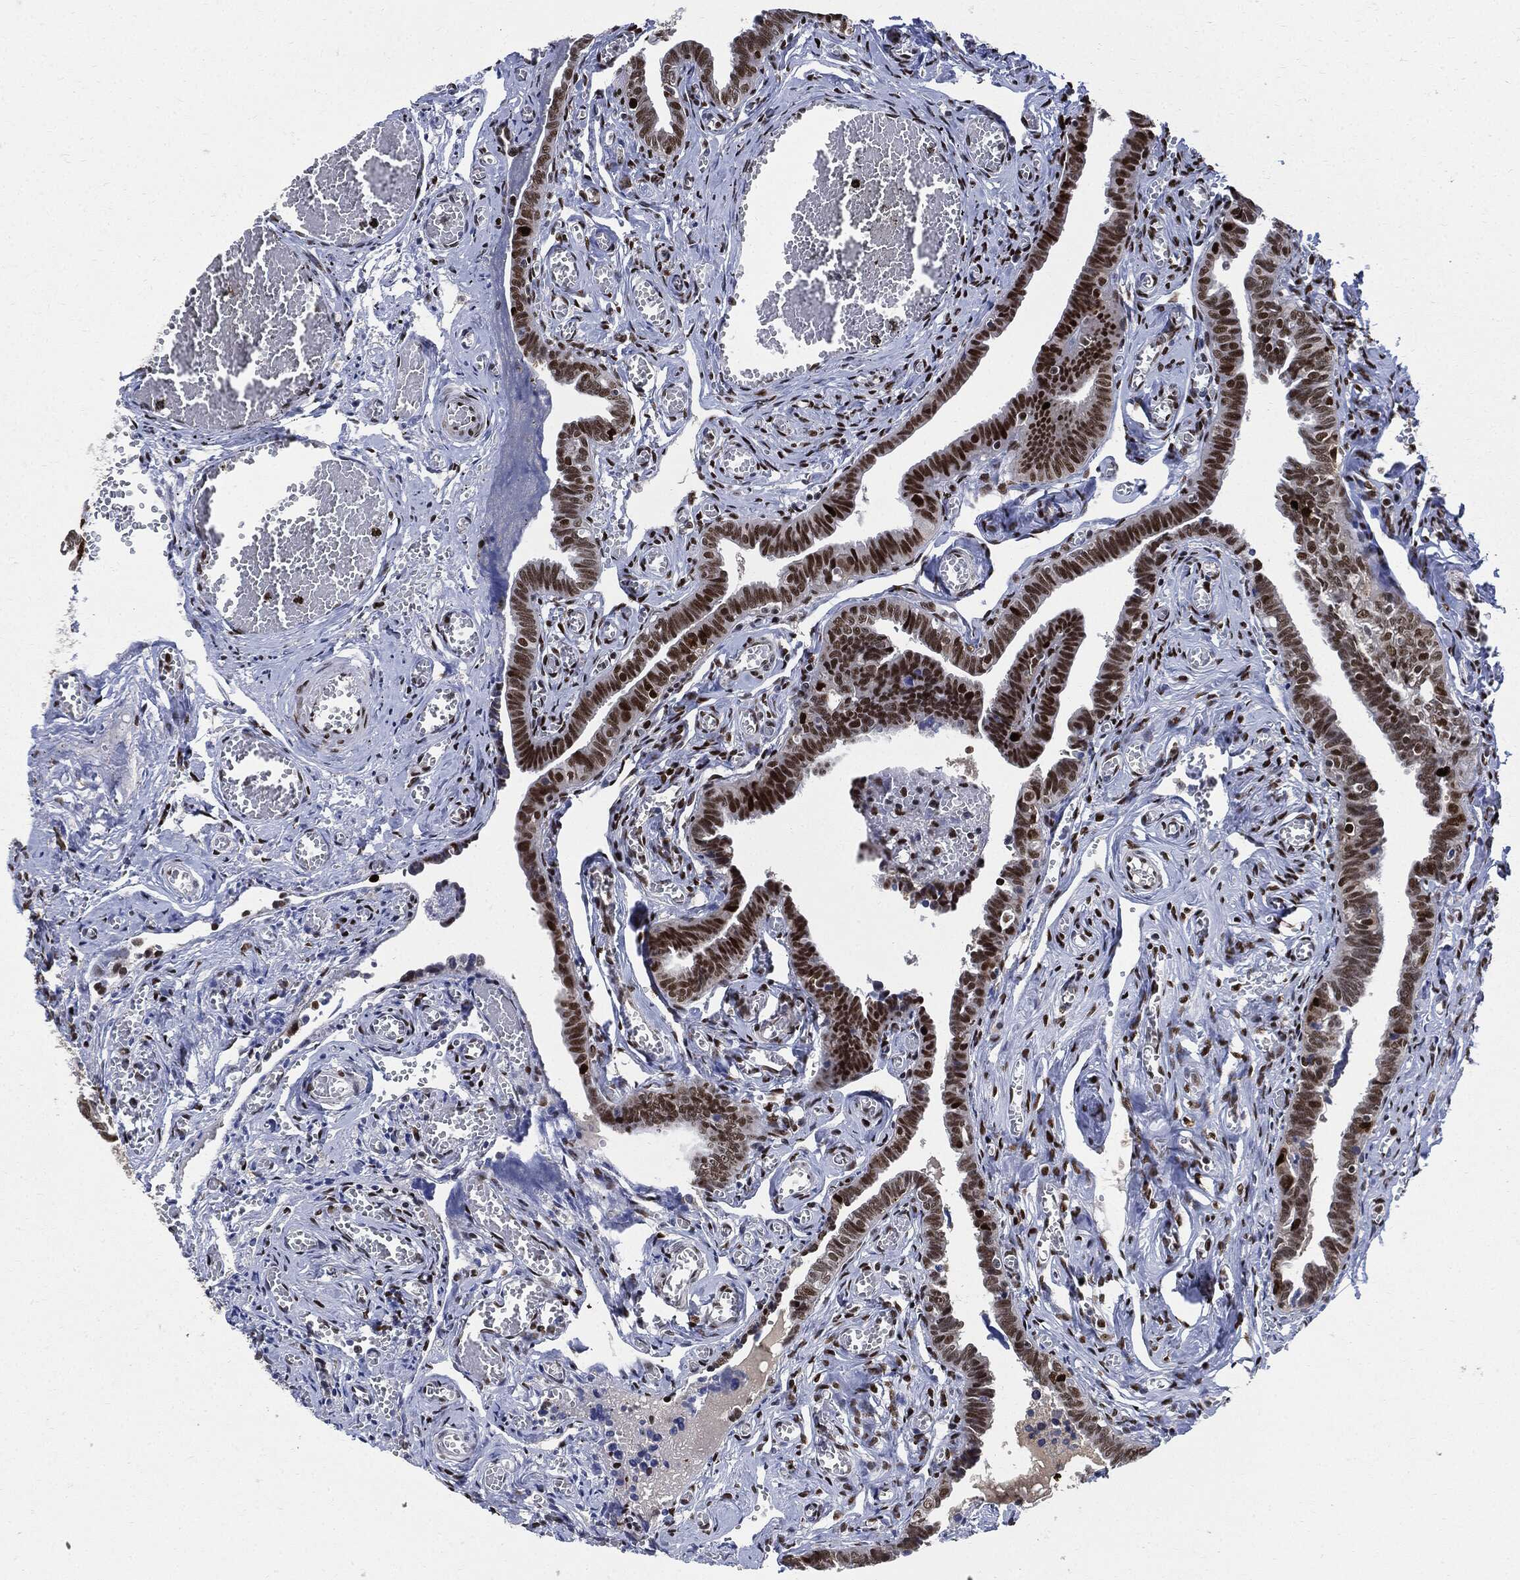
{"staining": {"intensity": "strong", "quantity": ">75%", "location": "nuclear"}, "tissue": "fallopian tube", "cell_type": "Glandular cells", "image_type": "normal", "snomed": [{"axis": "morphology", "description": "Normal tissue, NOS"}, {"axis": "topography", "description": "Vascular tissue"}, {"axis": "topography", "description": "Fallopian tube"}], "caption": "A high amount of strong nuclear staining is present in about >75% of glandular cells in normal fallopian tube.", "gene": "PCNA", "patient": {"sex": "female", "age": 67}}